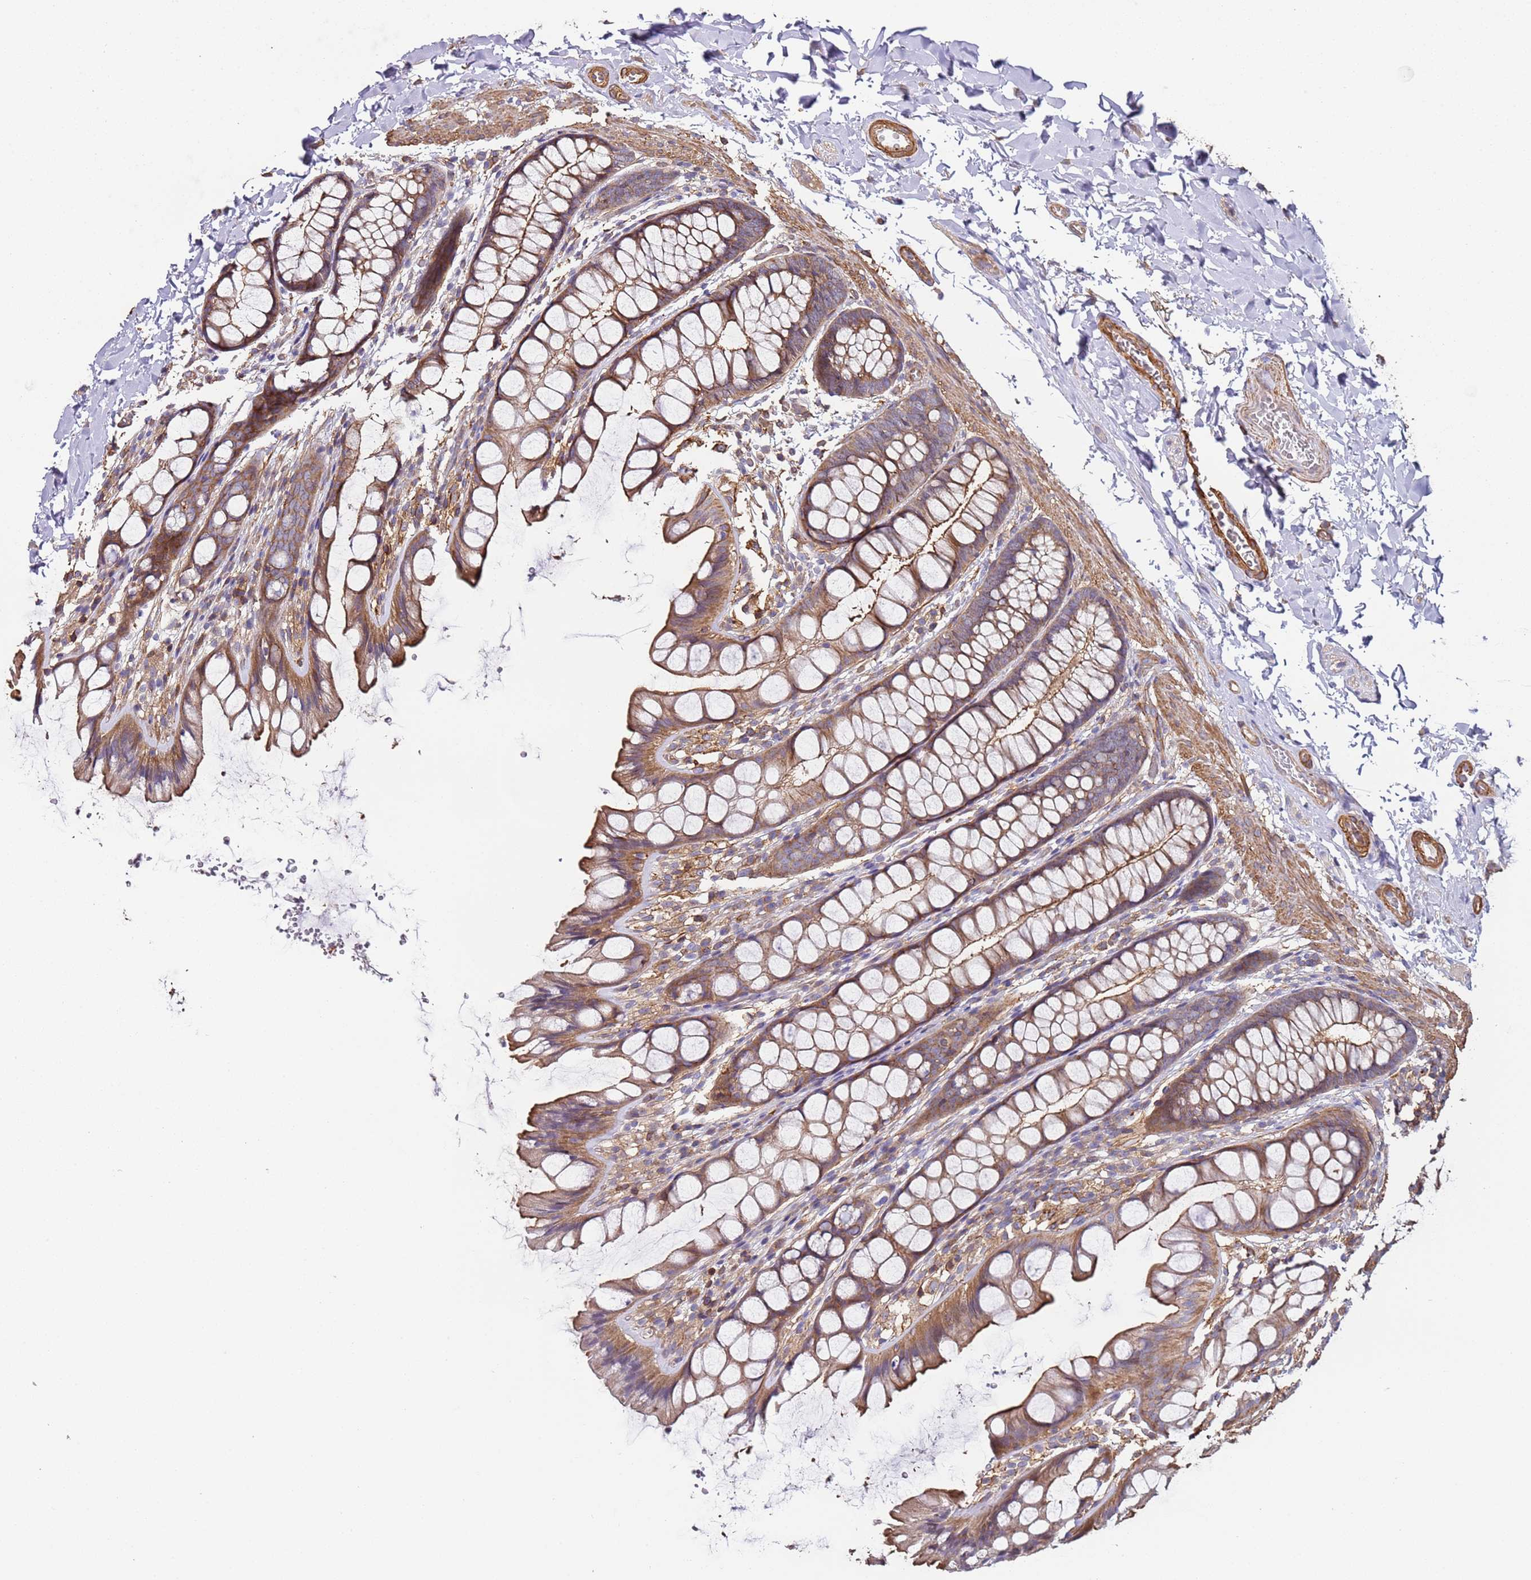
{"staining": {"intensity": "moderate", "quantity": ">75%", "location": "cytoplasmic/membranous"}, "tissue": "colon", "cell_type": "Endothelial cells", "image_type": "normal", "snomed": [{"axis": "morphology", "description": "Normal tissue, NOS"}, {"axis": "topography", "description": "Colon"}], "caption": "Protein staining by IHC demonstrates moderate cytoplasmic/membranous positivity in approximately >75% of endothelial cells in normal colon.", "gene": "CYP2U1", "patient": {"sex": "male", "age": 47}}